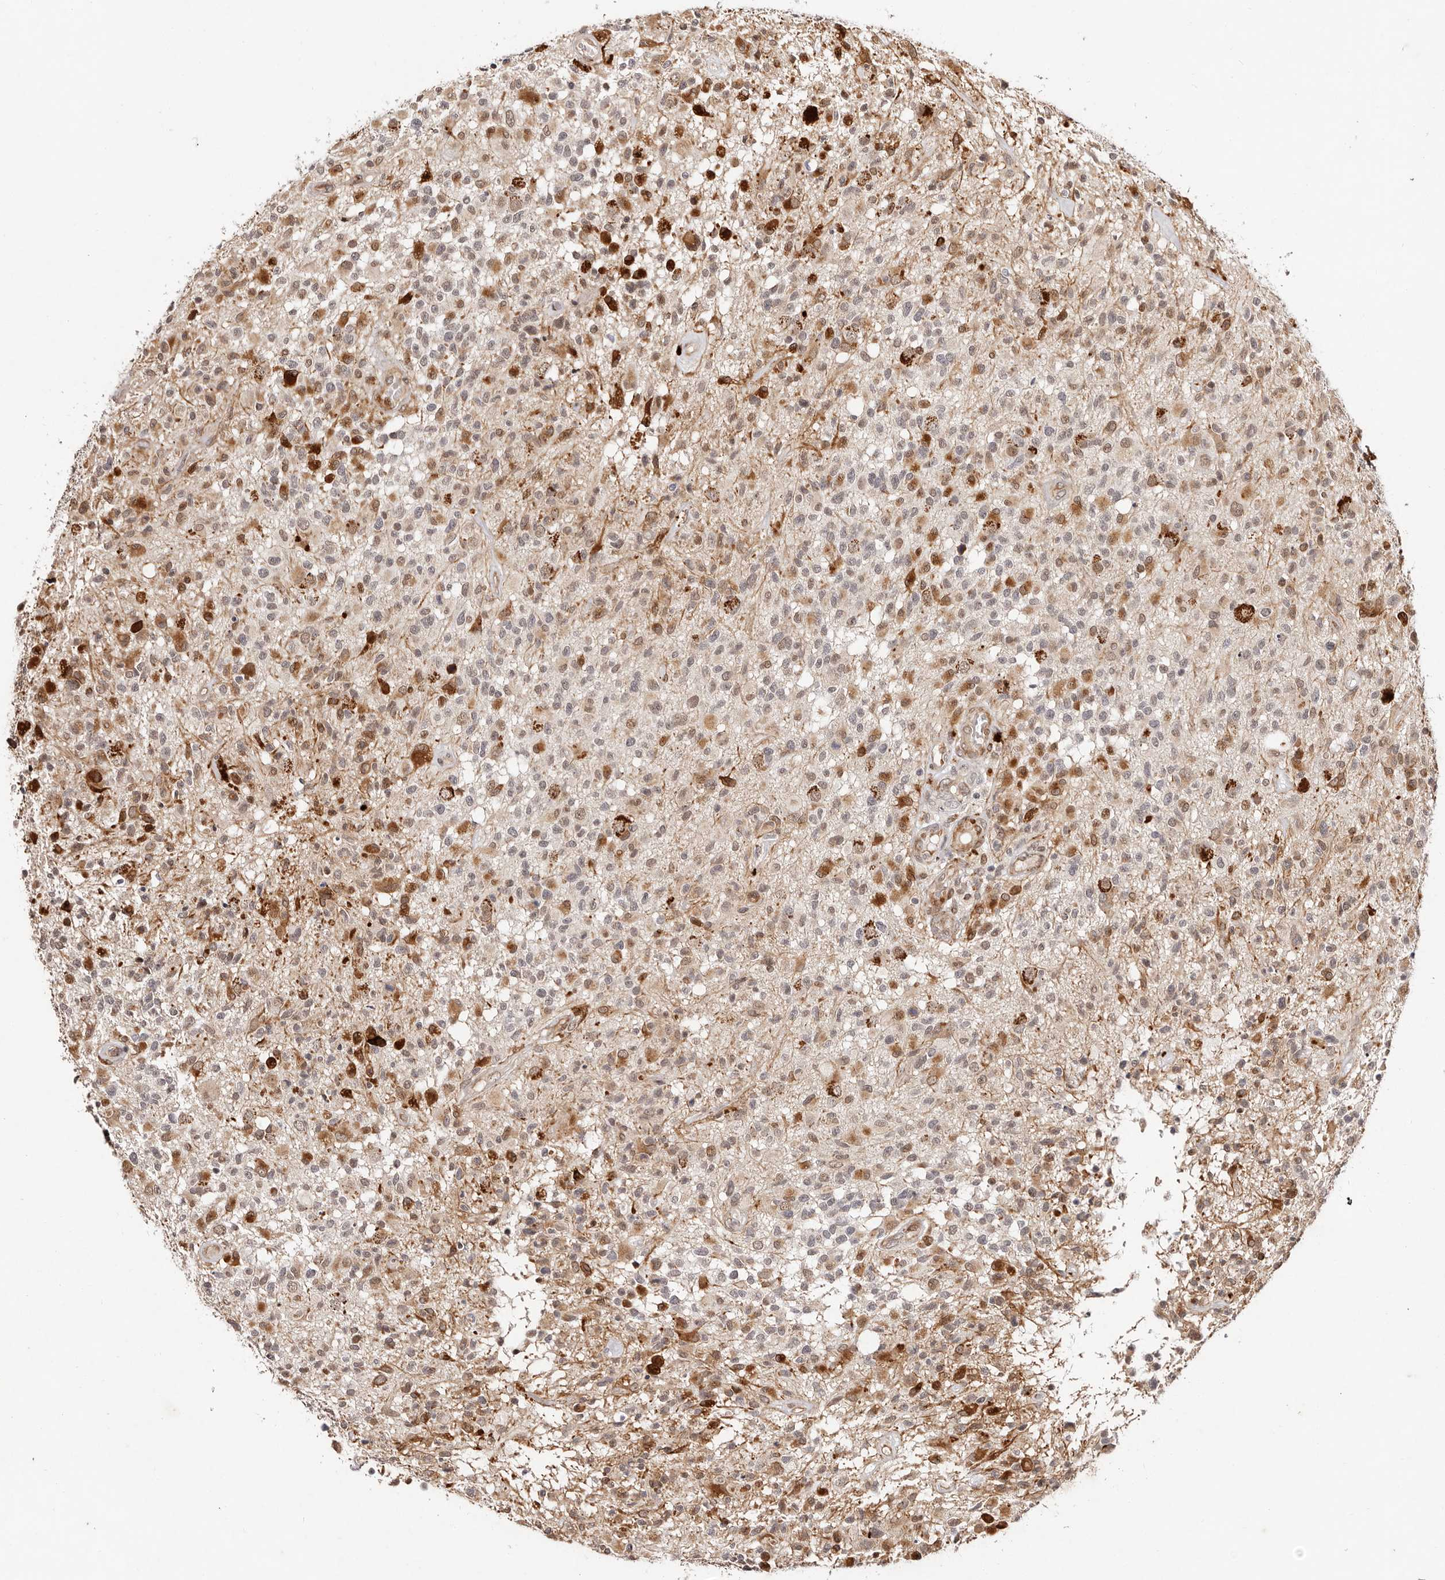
{"staining": {"intensity": "moderate", "quantity": "<25%", "location": "cytoplasmic/membranous"}, "tissue": "glioma", "cell_type": "Tumor cells", "image_type": "cancer", "snomed": [{"axis": "morphology", "description": "Glioma, malignant, High grade"}, {"axis": "morphology", "description": "Glioblastoma, NOS"}, {"axis": "topography", "description": "Brain"}], "caption": "Protein staining demonstrates moderate cytoplasmic/membranous staining in about <25% of tumor cells in glioblastoma.", "gene": "BCL2L15", "patient": {"sex": "male", "age": 60}}